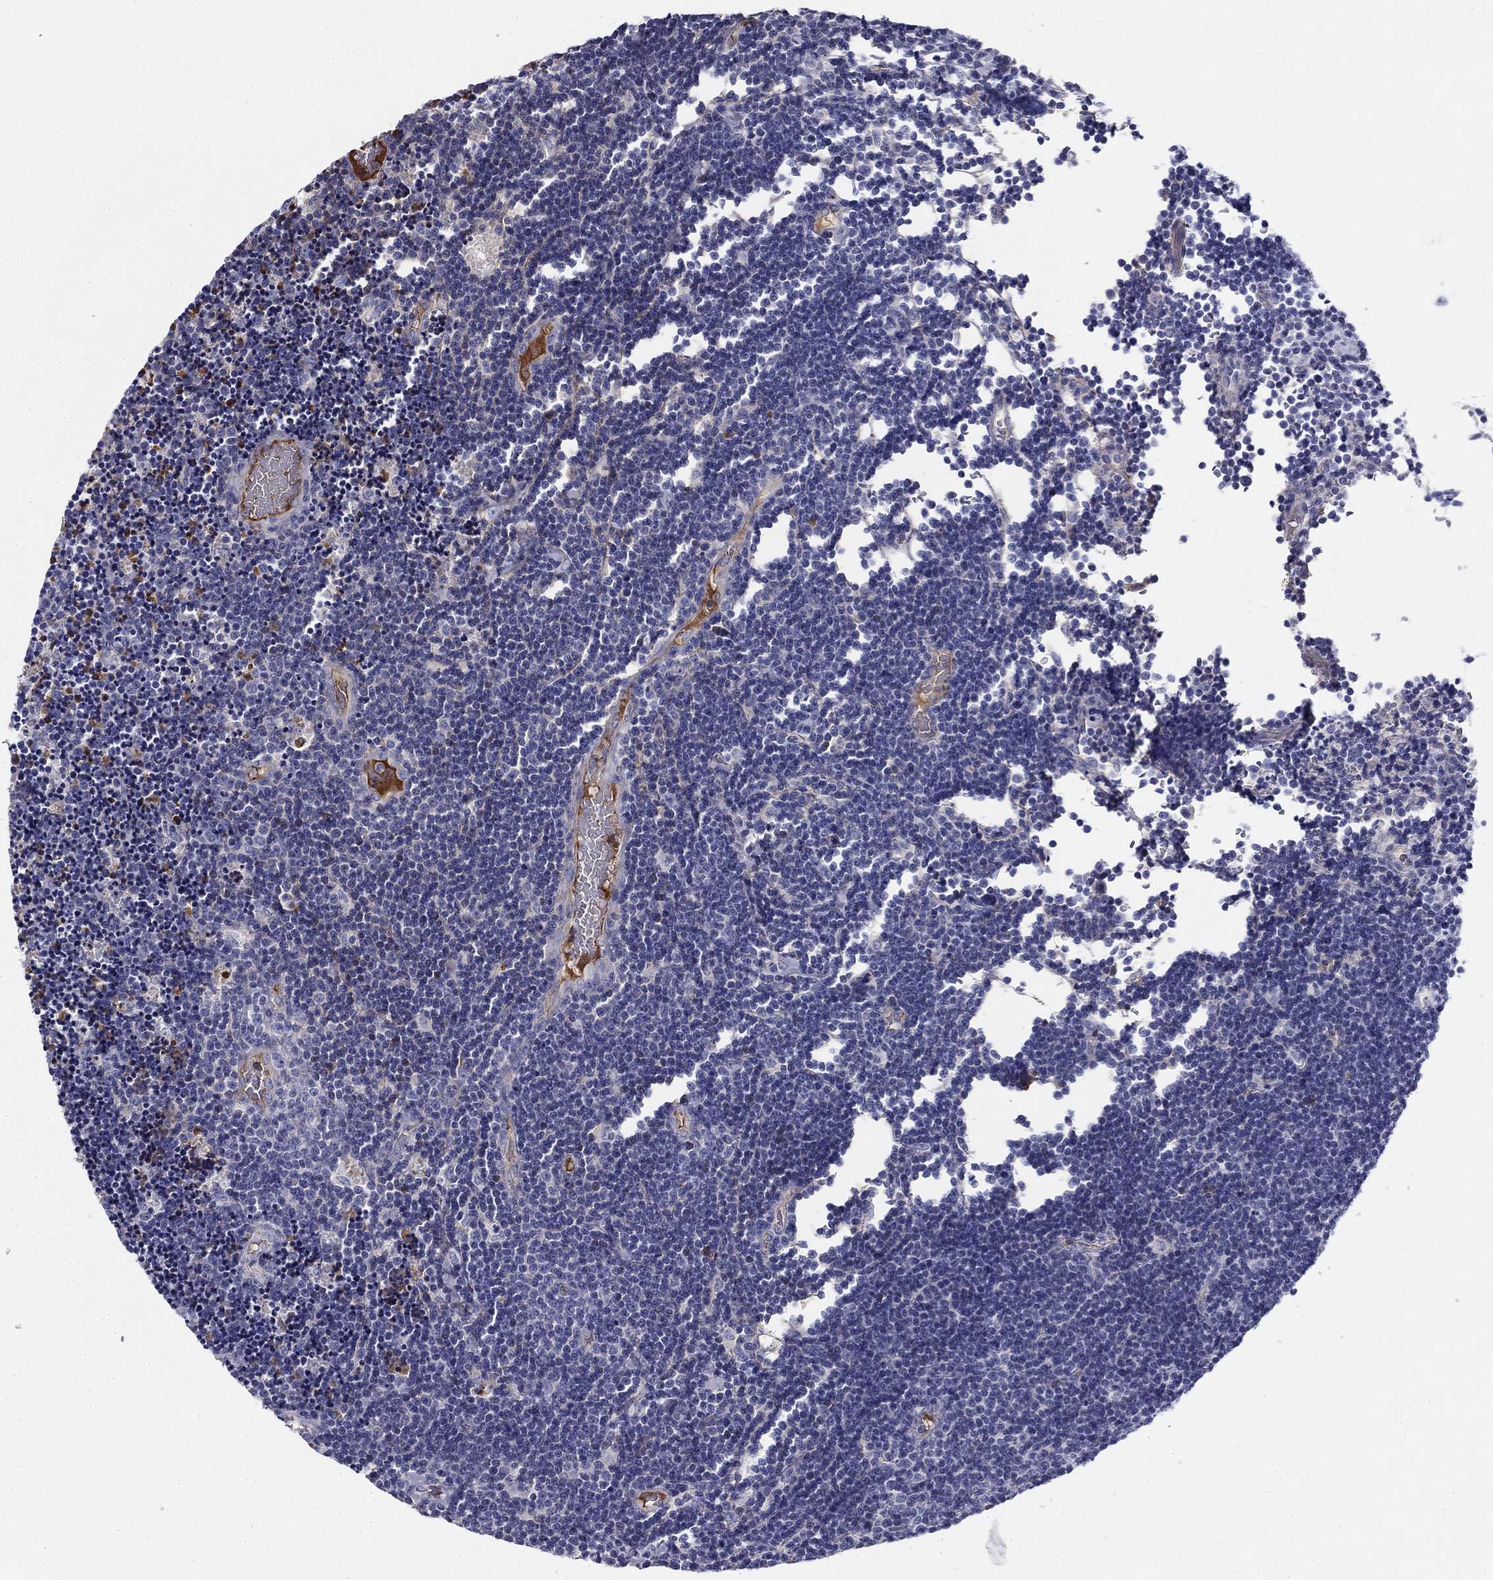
{"staining": {"intensity": "negative", "quantity": "none", "location": "none"}, "tissue": "lymphoma", "cell_type": "Tumor cells", "image_type": "cancer", "snomed": [{"axis": "morphology", "description": "Malignant lymphoma, non-Hodgkin's type, Low grade"}, {"axis": "topography", "description": "Brain"}], "caption": "Low-grade malignant lymphoma, non-Hodgkin's type stained for a protein using immunohistochemistry exhibits no positivity tumor cells.", "gene": "CPLX4", "patient": {"sex": "female", "age": 66}}